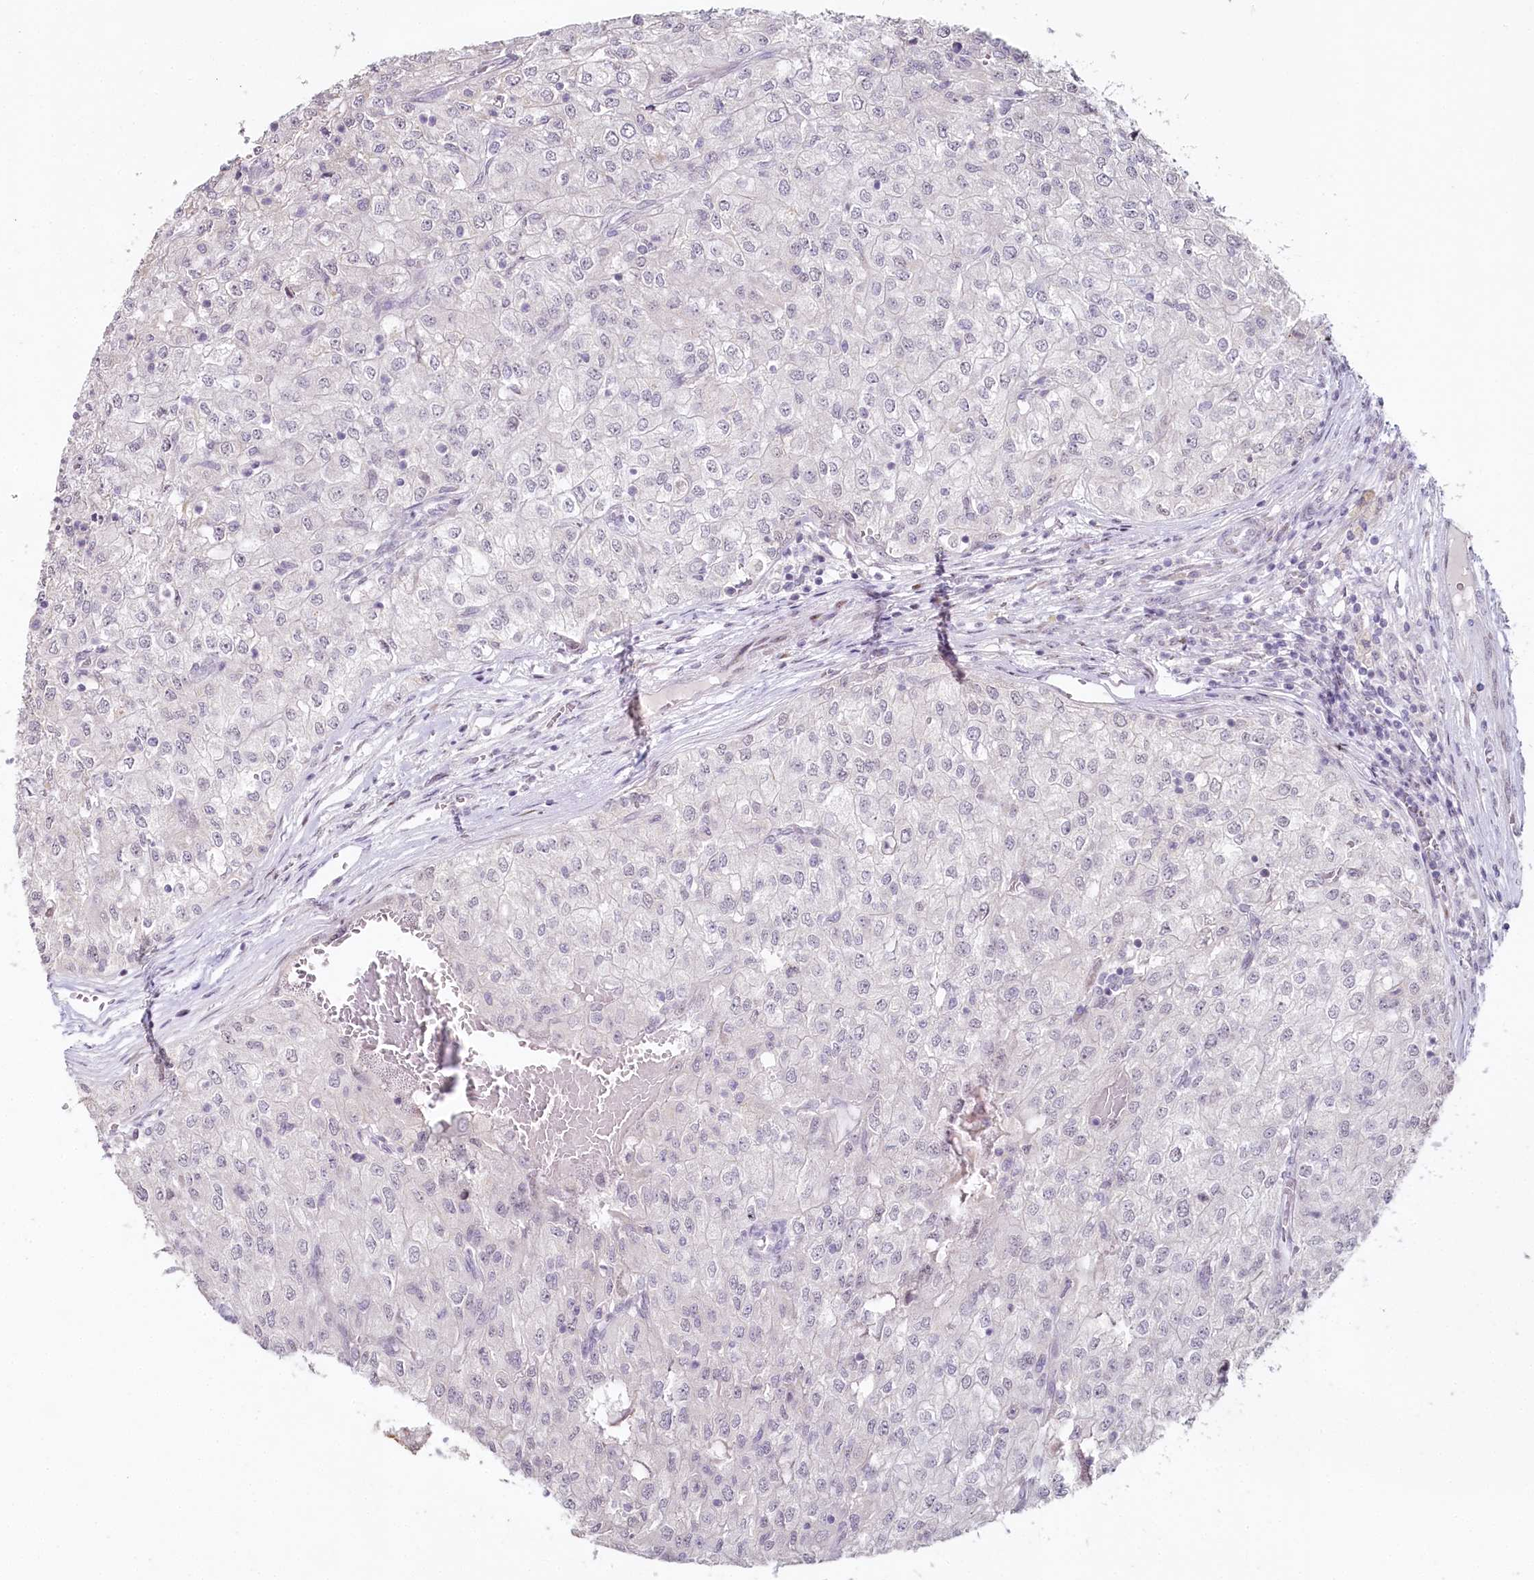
{"staining": {"intensity": "negative", "quantity": "none", "location": "none"}, "tissue": "renal cancer", "cell_type": "Tumor cells", "image_type": "cancer", "snomed": [{"axis": "morphology", "description": "Adenocarcinoma, NOS"}, {"axis": "topography", "description": "Kidney"}], "caption": "Protein analysis of renal cancer (adenocarcinoma) exhibits no significant expression in tumor cells.", "gene": "HPD", "patient": {"sex": "female", "age": 54}}